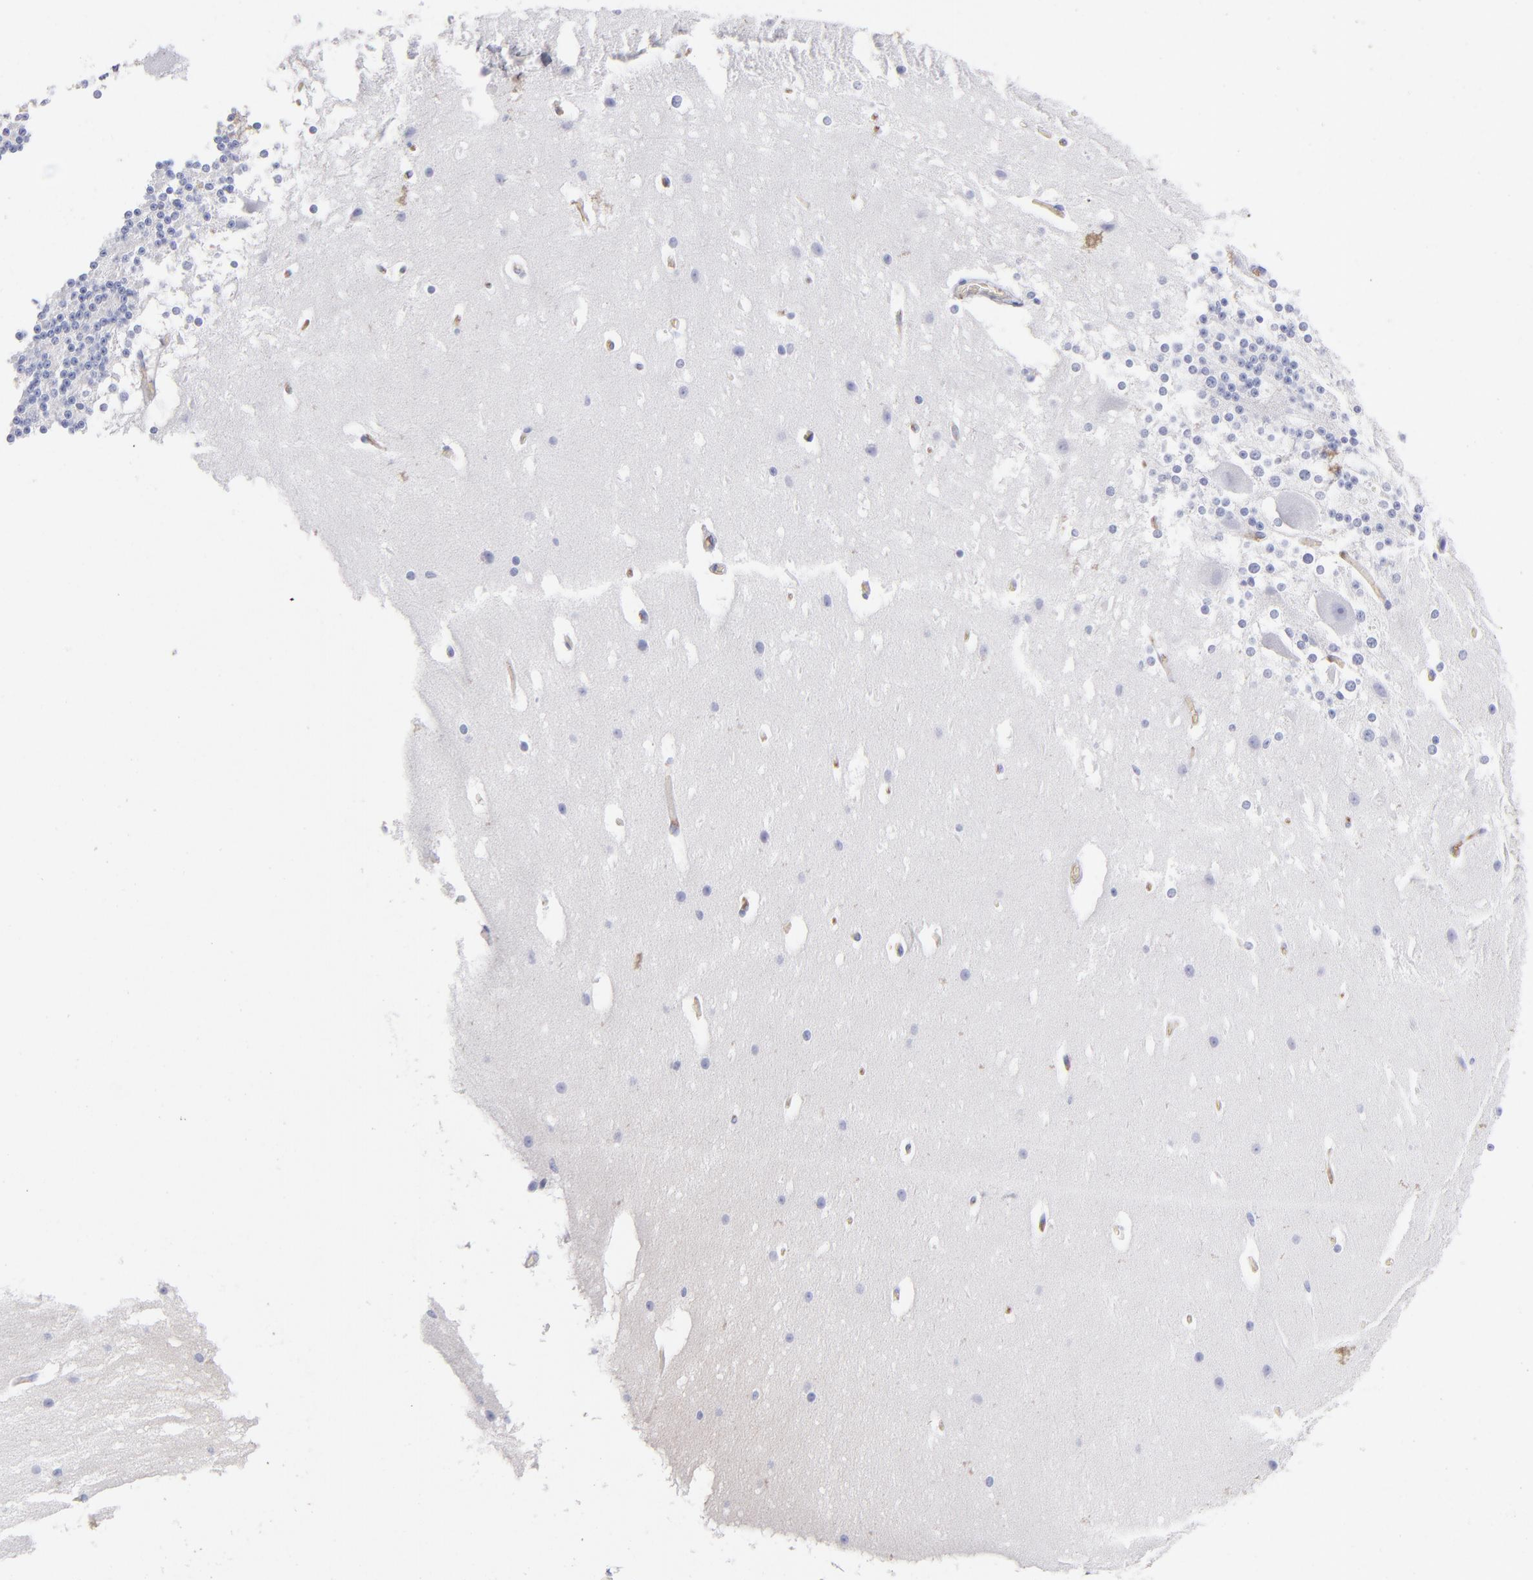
{"staining": {"intensity": "negative", "quantity": "none", "location": "none"}, "tissue": "cerebellum", "cell_type": "Cells in granular layer", "image_type": "normal", "snomed": [{"axis": "morphology", "description": "Normal tissue, NOS"}, {"axis": "topography", "description": "Cerebellum"}], "caption": "Histopathology image shows no significant protein staining in cells in granular layer of normal cerebellum.", "gene": "HP", "patient": {"sex": "female", "age": 19}}